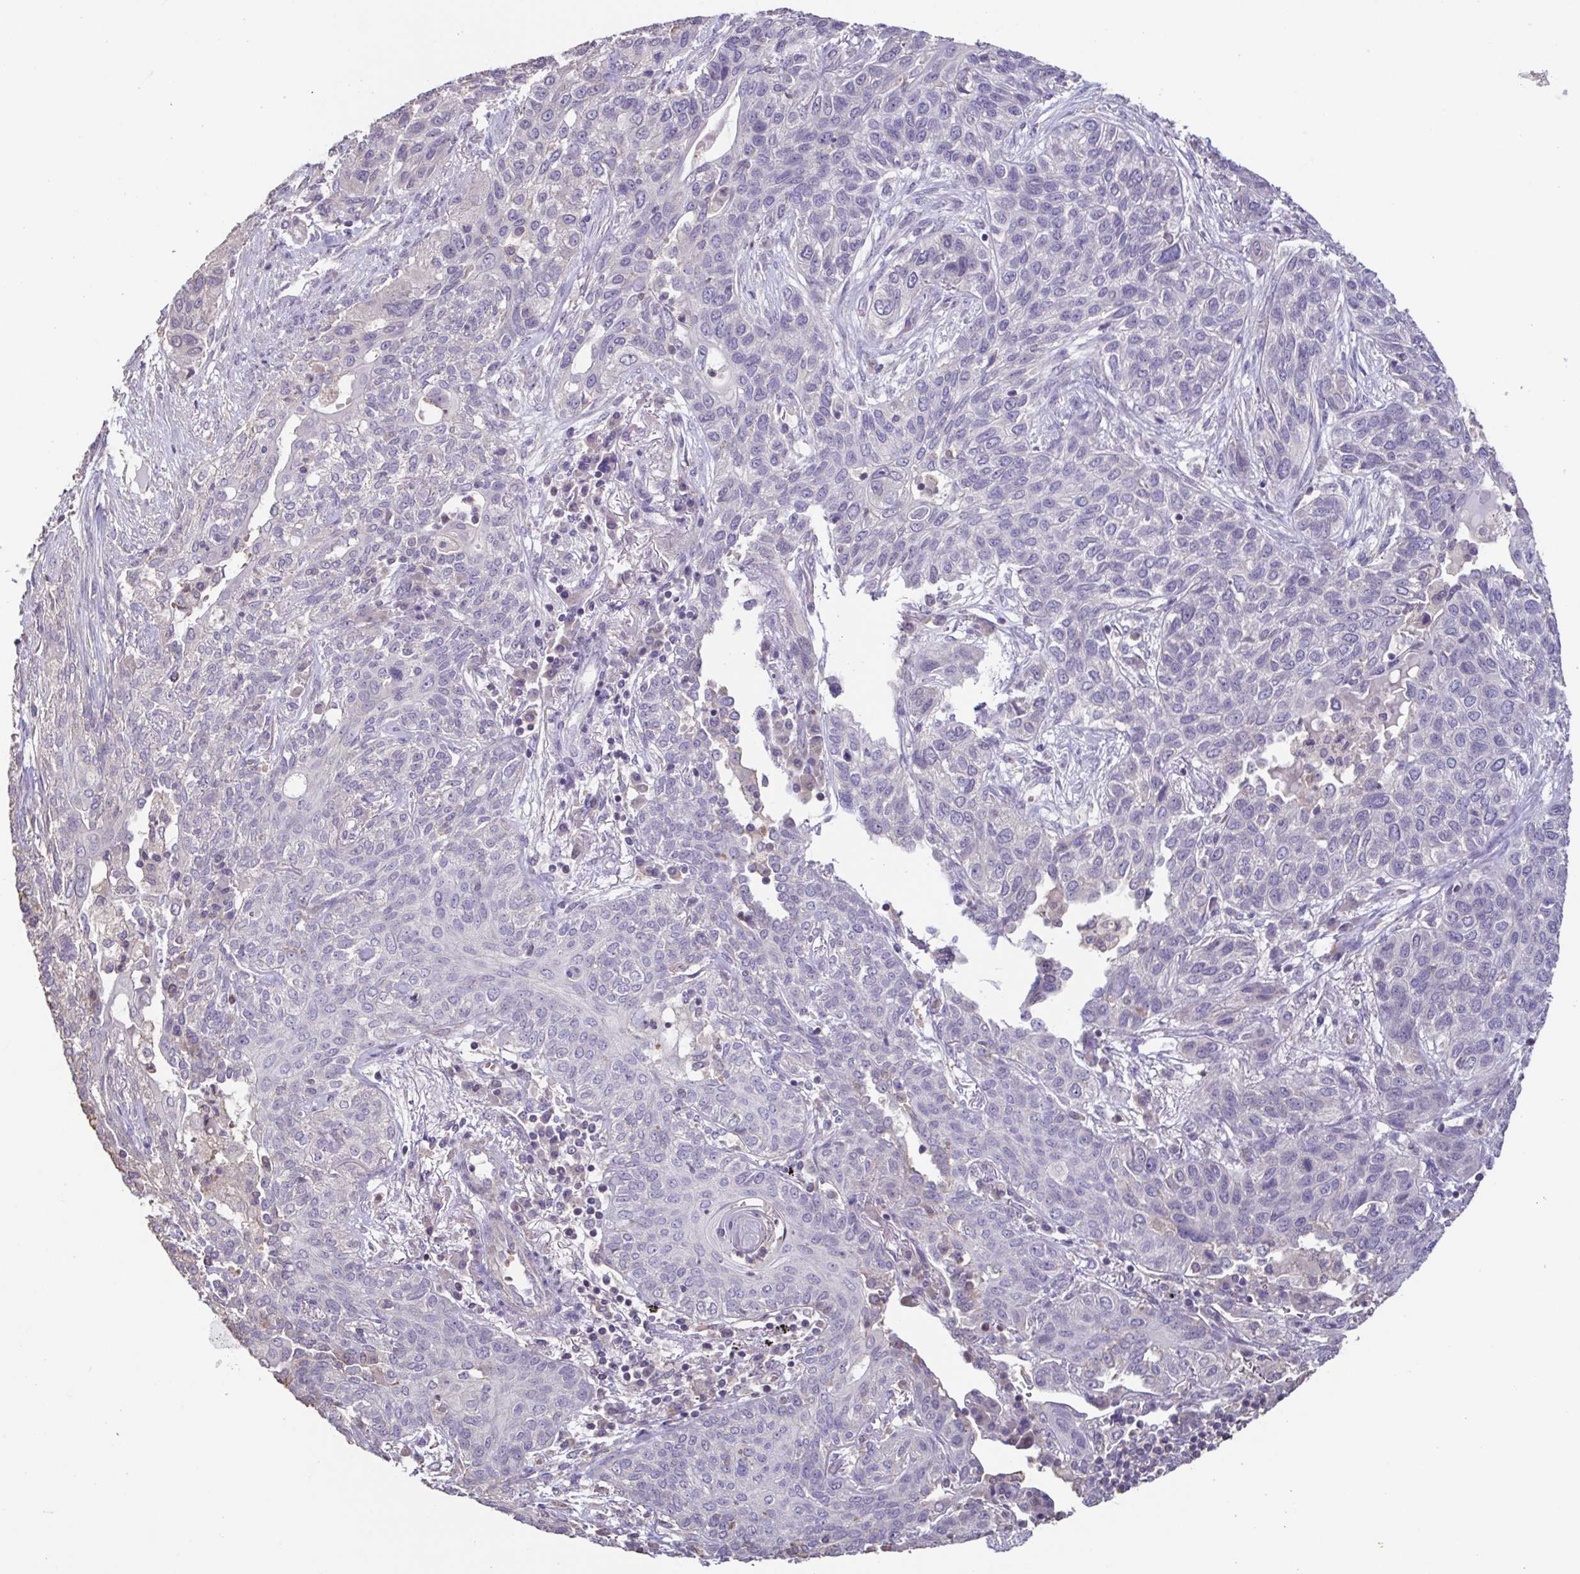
{"staining": {"intensity": "negative", "quantity": "none", "location": "none"}, "tissue": "lung cancer", "cell_type": "Tumor cells", "image_type": "cancer", "snomed": [{"axis": "morphology", "description": "Squamous cell carcinoma, NOS"}, {"axis": "topography", "description": "Lung"}], "caption": "There is no significant expression in tumor cells of lung cancer.", "gene": "ACTRT2", "patient": {"sex": "female", "age": 70}}